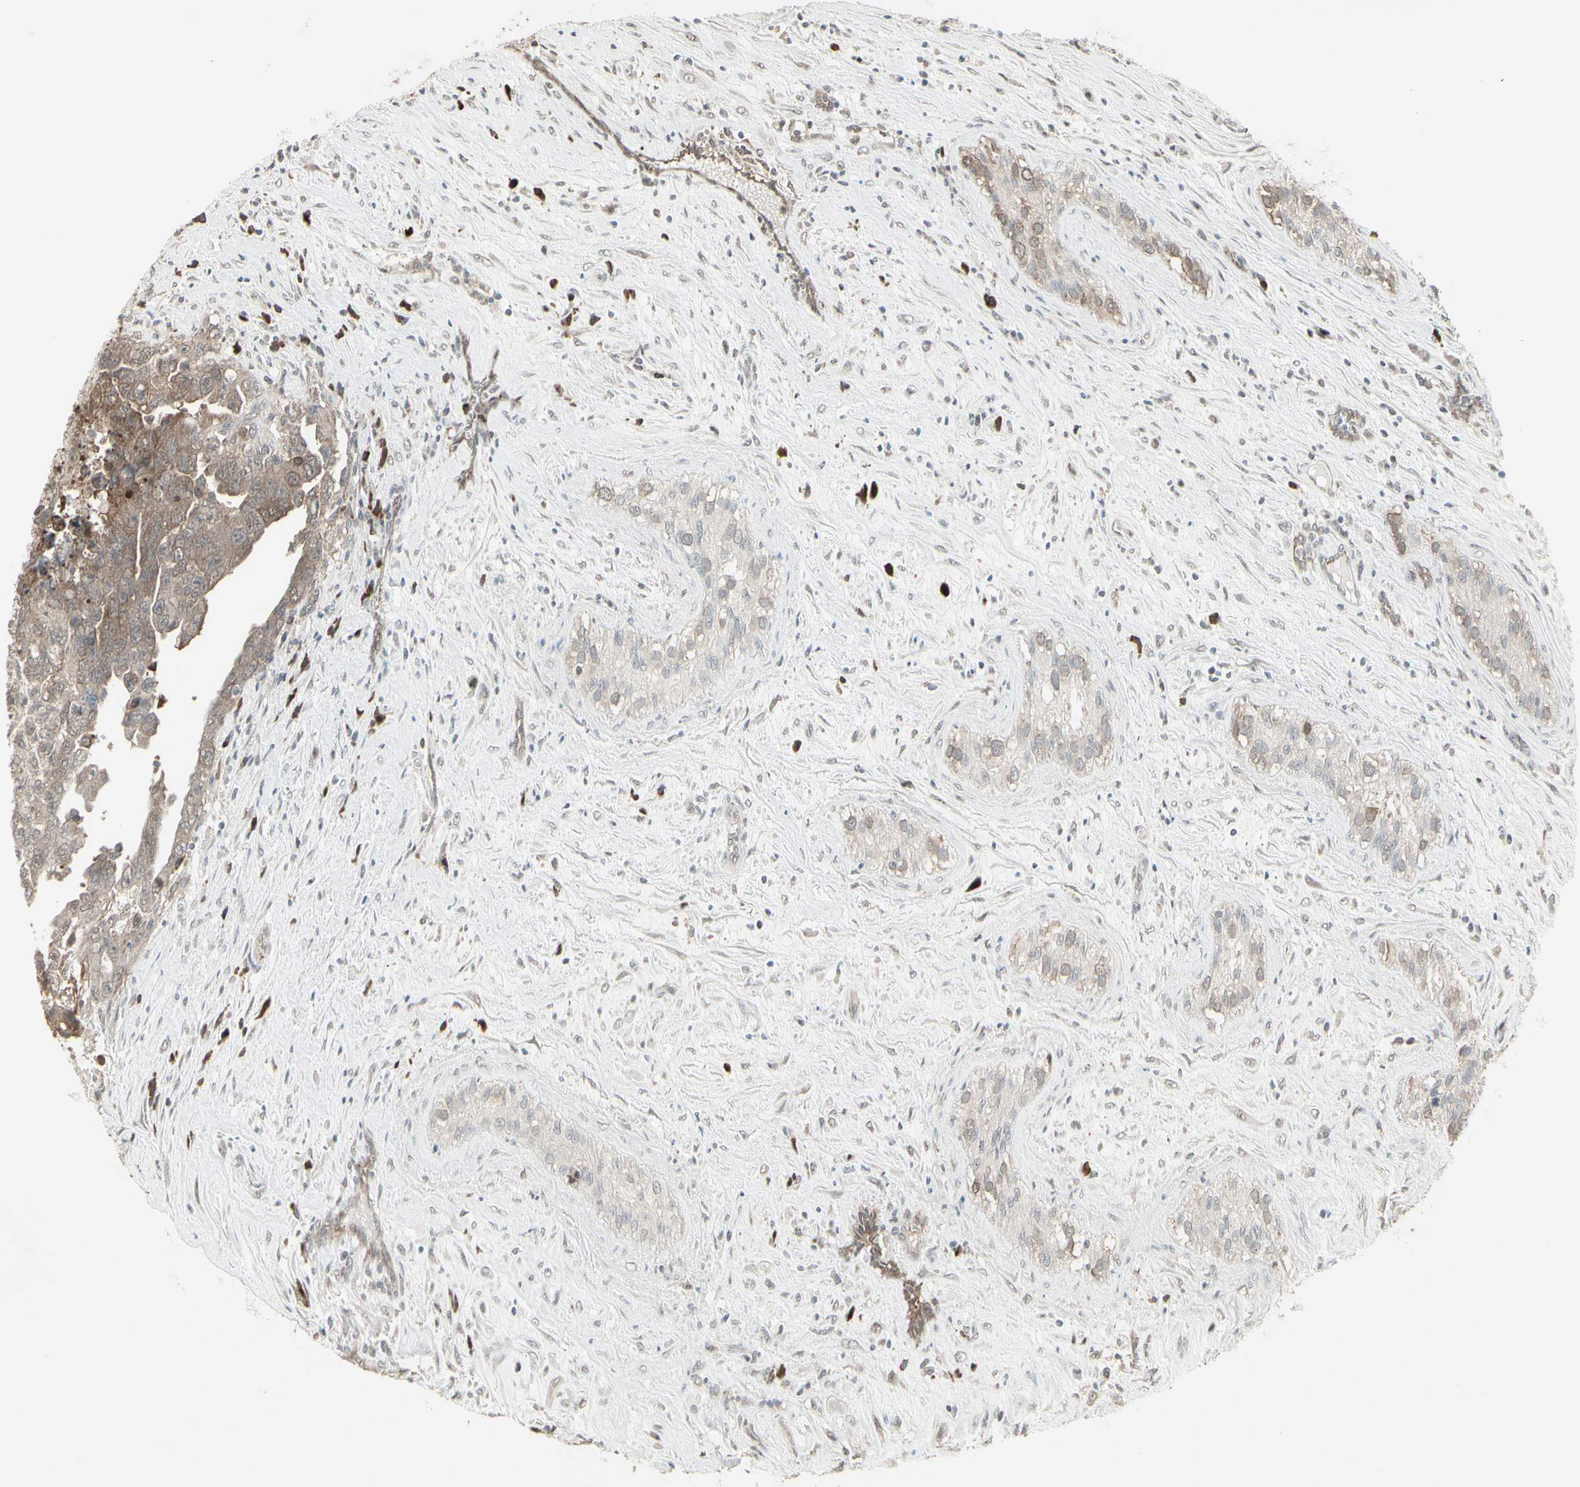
{"staining": {"intensity": "negative", "quantity": "none", "location": "none"}, "tissue": "testis cancer", "cell_type": "Tumor cells", "image_type": "cancer", "snomed": [{"axis": "morphology", "description": "Carcinoma, Embryonal, NOS"}, {"axis": "topography", "description": "Testis"}], "caption": "Tumor cells show no significant positivity in testis cancer (embryonal carcinoma).", "gene": "CD33", "patient": {"sex": "male", "age": 28}}